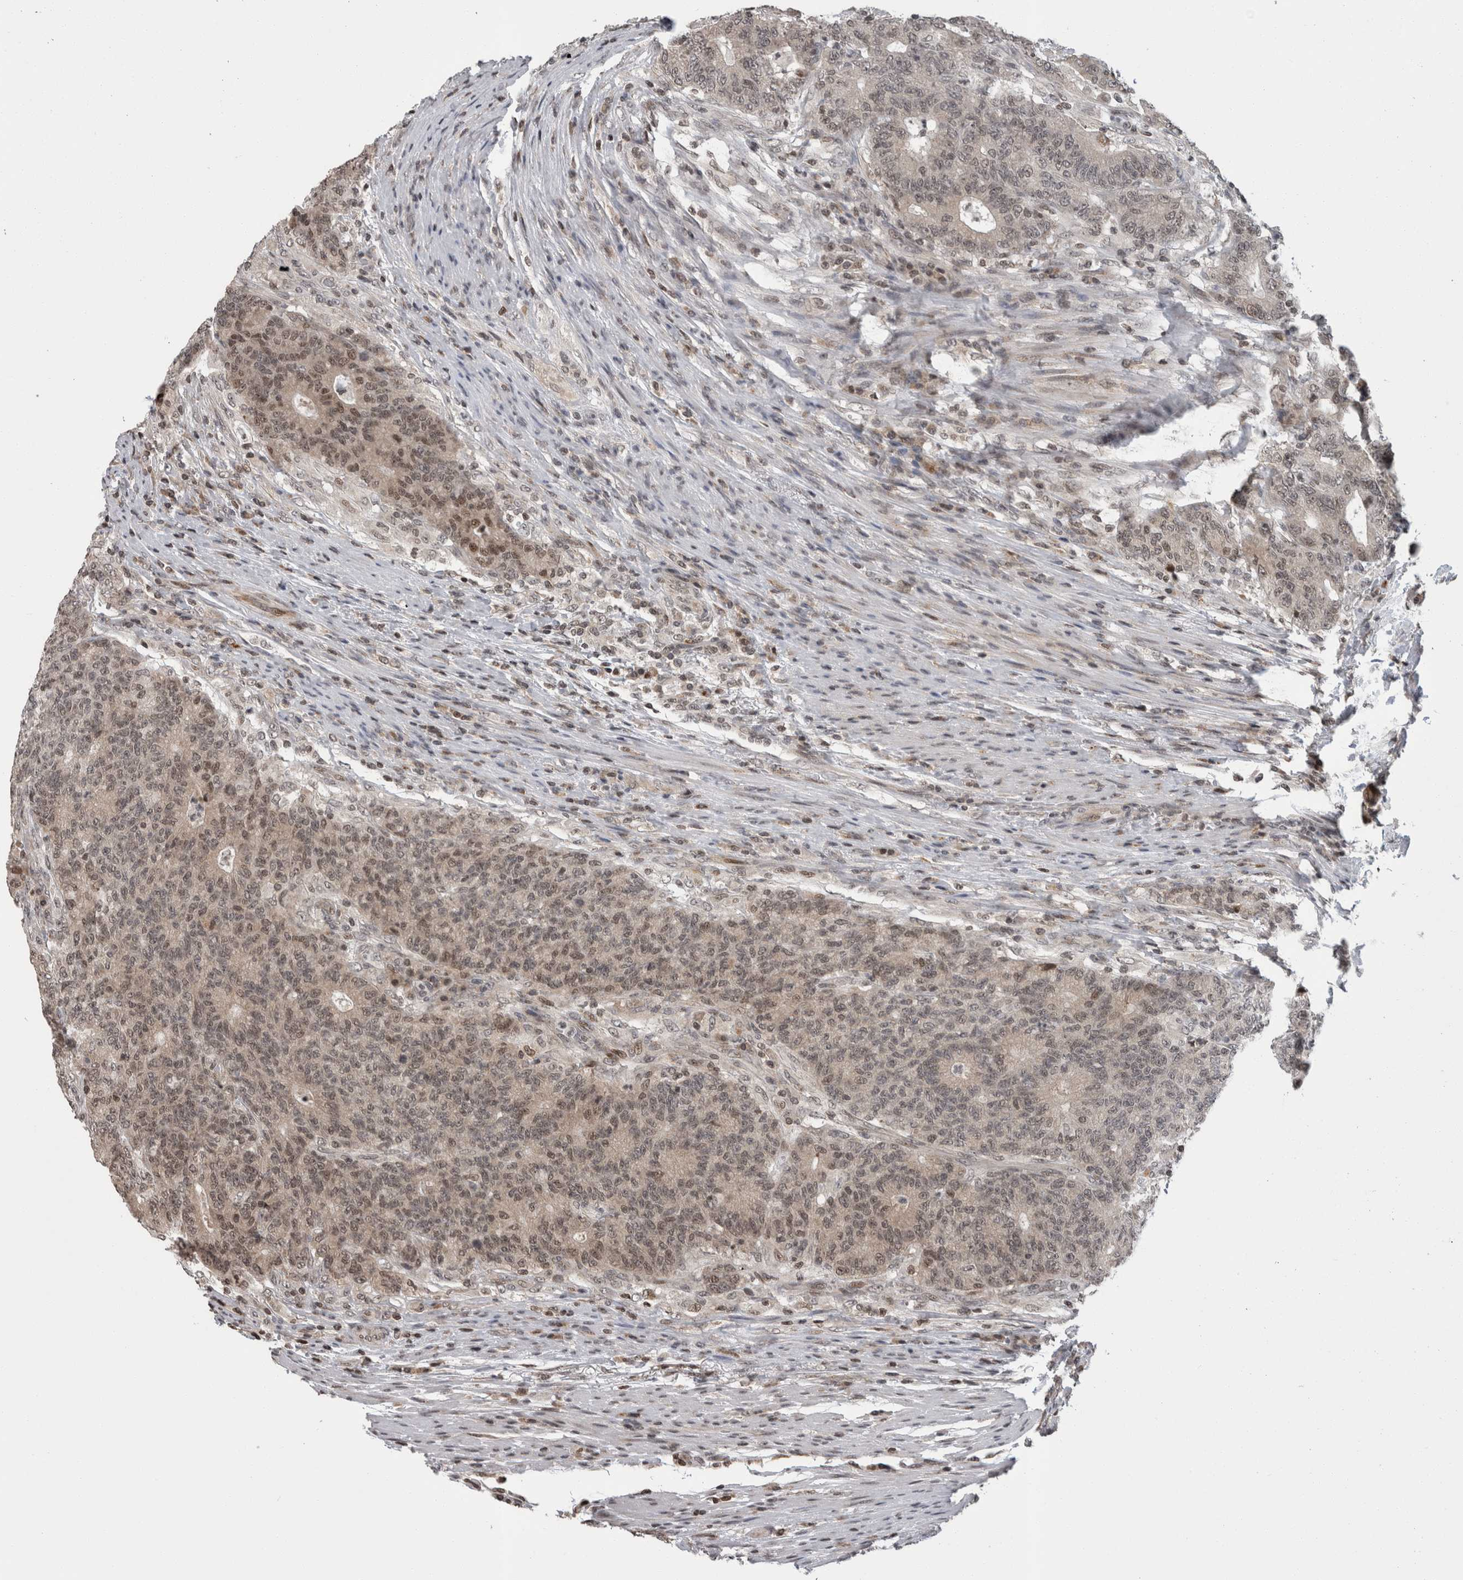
{"staining": {"intensity": "weak", "quantity": ">75%", "location": "cytoplasmic/membranous,nuclear"}, "tissue": "colorectal cancer", "cell_type": "Tumor cells", "image_type": "cancer", "snomed": [{"axis": "morphology", "description": "Normal tissue, NOS"}, {"axis": "morphology", "description": "Adenocarcinoma, NOS"}, {"axis": "topography", "description": "Colon"}], "caption": "Colorectal cancer stained with a protein marker displays weak staining in tumor cells.", "gene": "ZBTB11", "patient": {"sex": "female", "age": 75}}